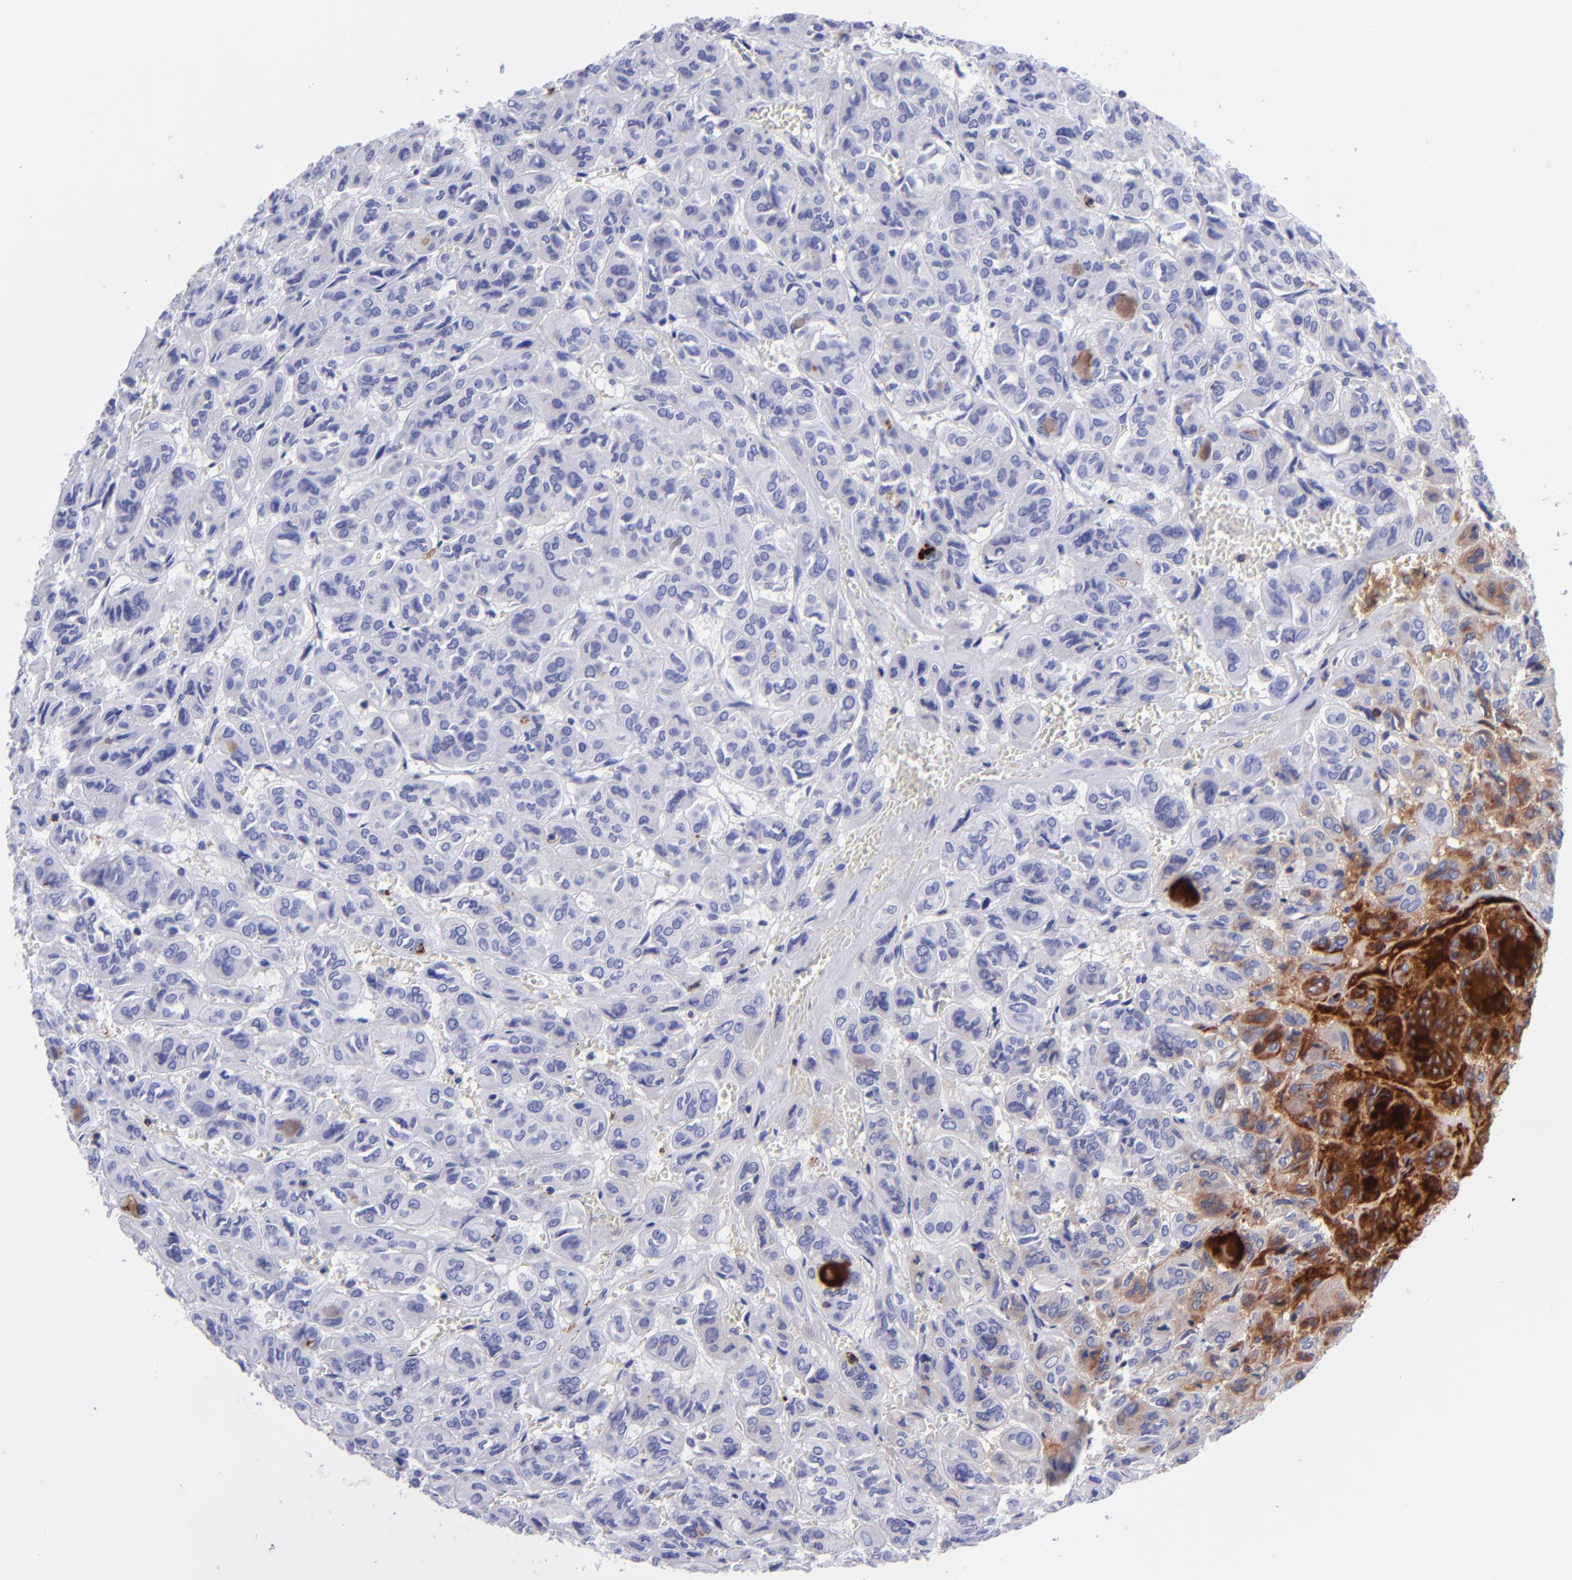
{"staining": {"intensity": "moderate", "quantity": "<25%", "location": "cytoplasmic/membranous"}, "tissue": "thyroid cancer", "cell_type": "Tumor cells", "image_type": "cancer", "snomed": [{"axis": "morphology", "description": "Follicular adenoma carcinoma, NOS"}, {"axis": "topography", "description": "Thyroid gland"}], "caption": "IHC staining of follicular adenoma carcinoma (thyroid), which displays low levels of moderate cytoplasmic/membranous positivity in approximately <25% of tumor cells indicating moderate cytoplasmic/membranous protein expression. The staining was performed using DAB (3,3'-diaminobenzidine) (brown) for protein detection and nuclei were counterstained in hematoxylin (blue).", "gene": "CD6", "patient": {"sex": "female", "age": 71}}